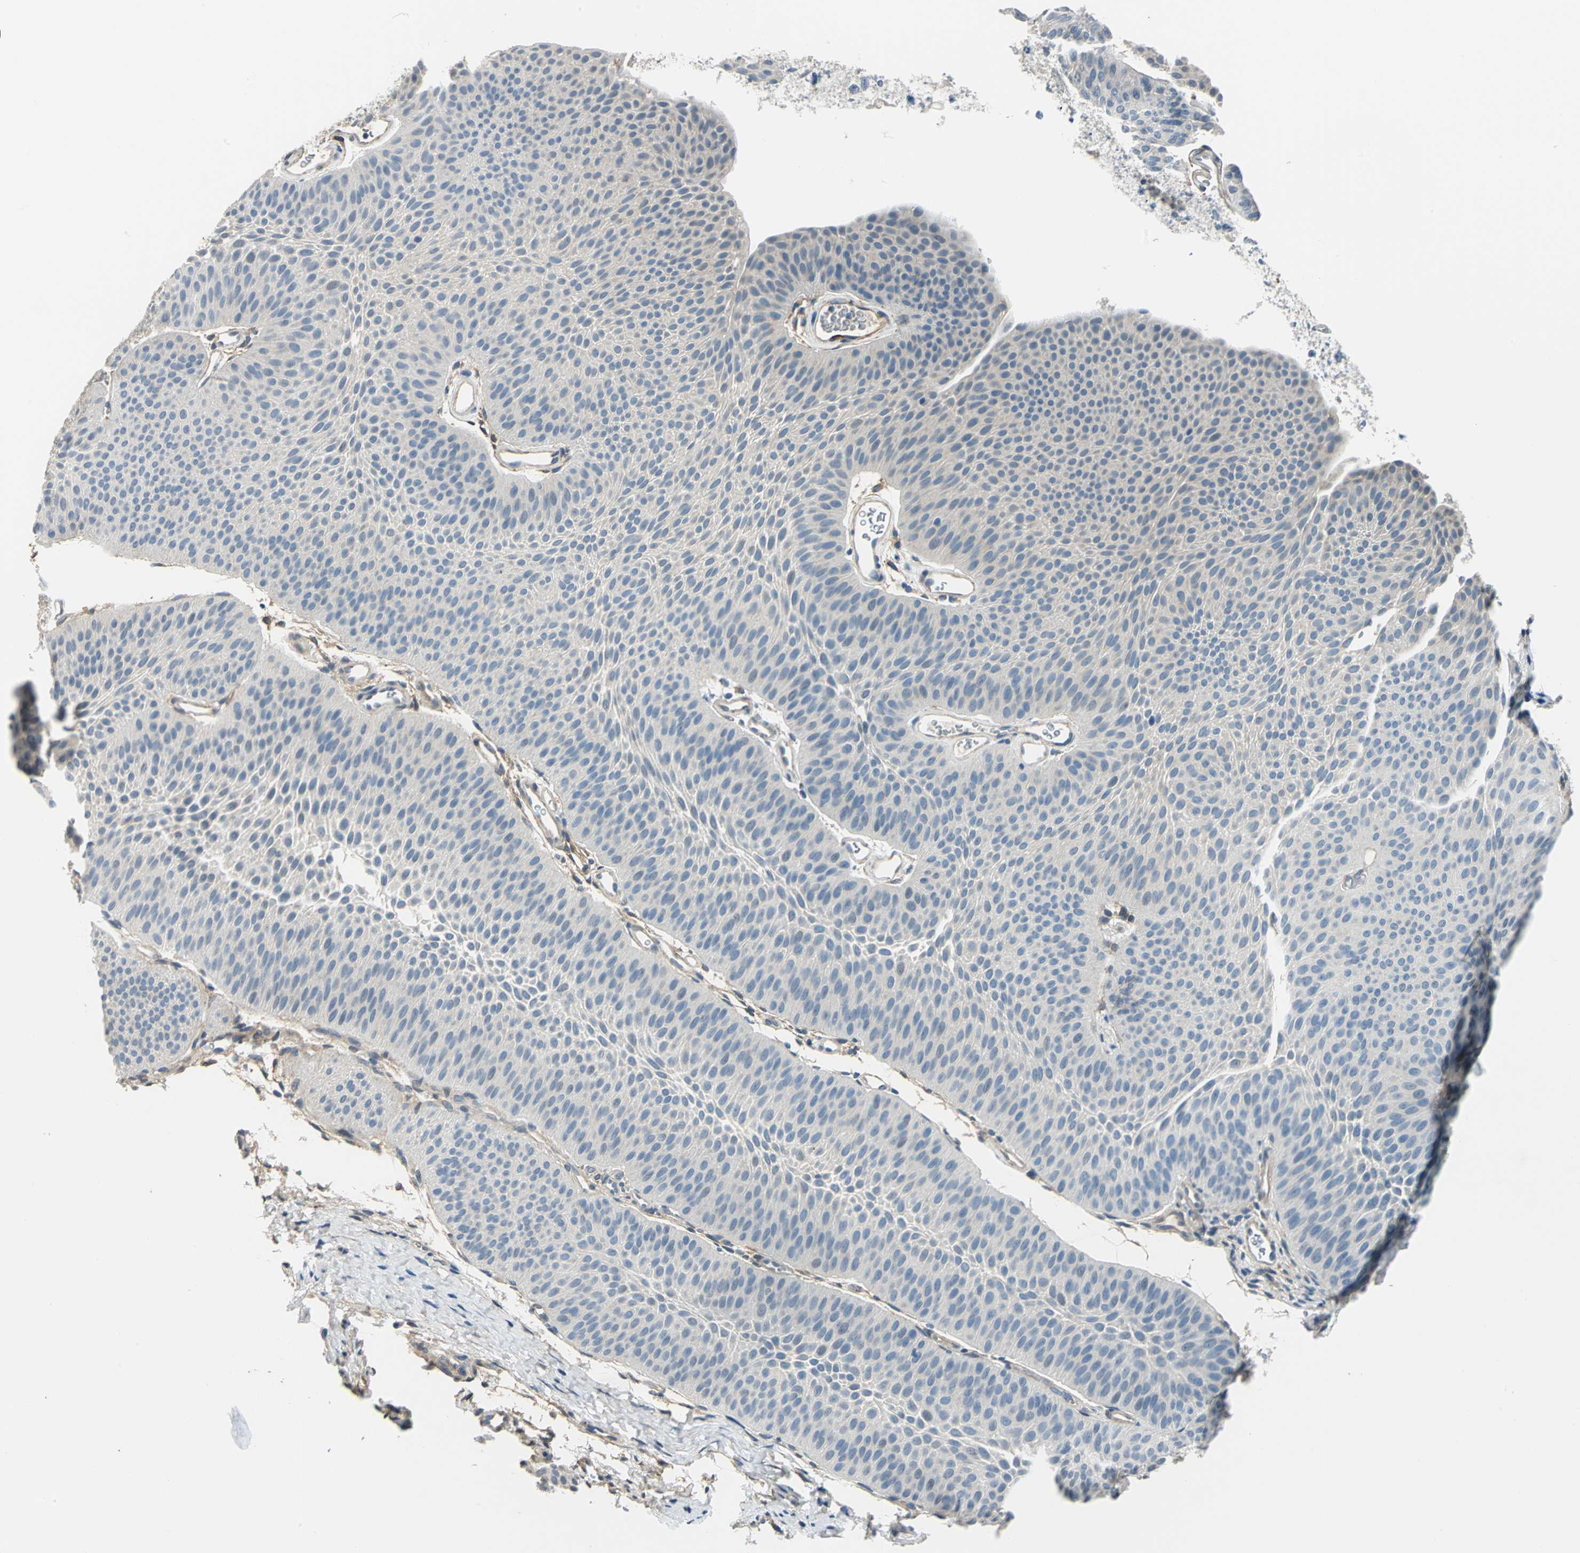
{"staining": {"intensity": "negative", "quantity": "none", "location": "none"}, "tissue": "urothelial cancer", "cell_type": "Tumor cells", "image_type": "cancer", "snomed": [{"axis": "morphology", "description": "Urothelial carcinoma, Low grade"}, {"axis": "topography", "description": "Urinary bladder"}], "caption": "Immunohistochemistry (IHC) of urothelial carcinoma (low-grade) displays no expression in tumor cells.", "gene": "CDC42EP1", "patient": {"sex": "female", "age": 60}}